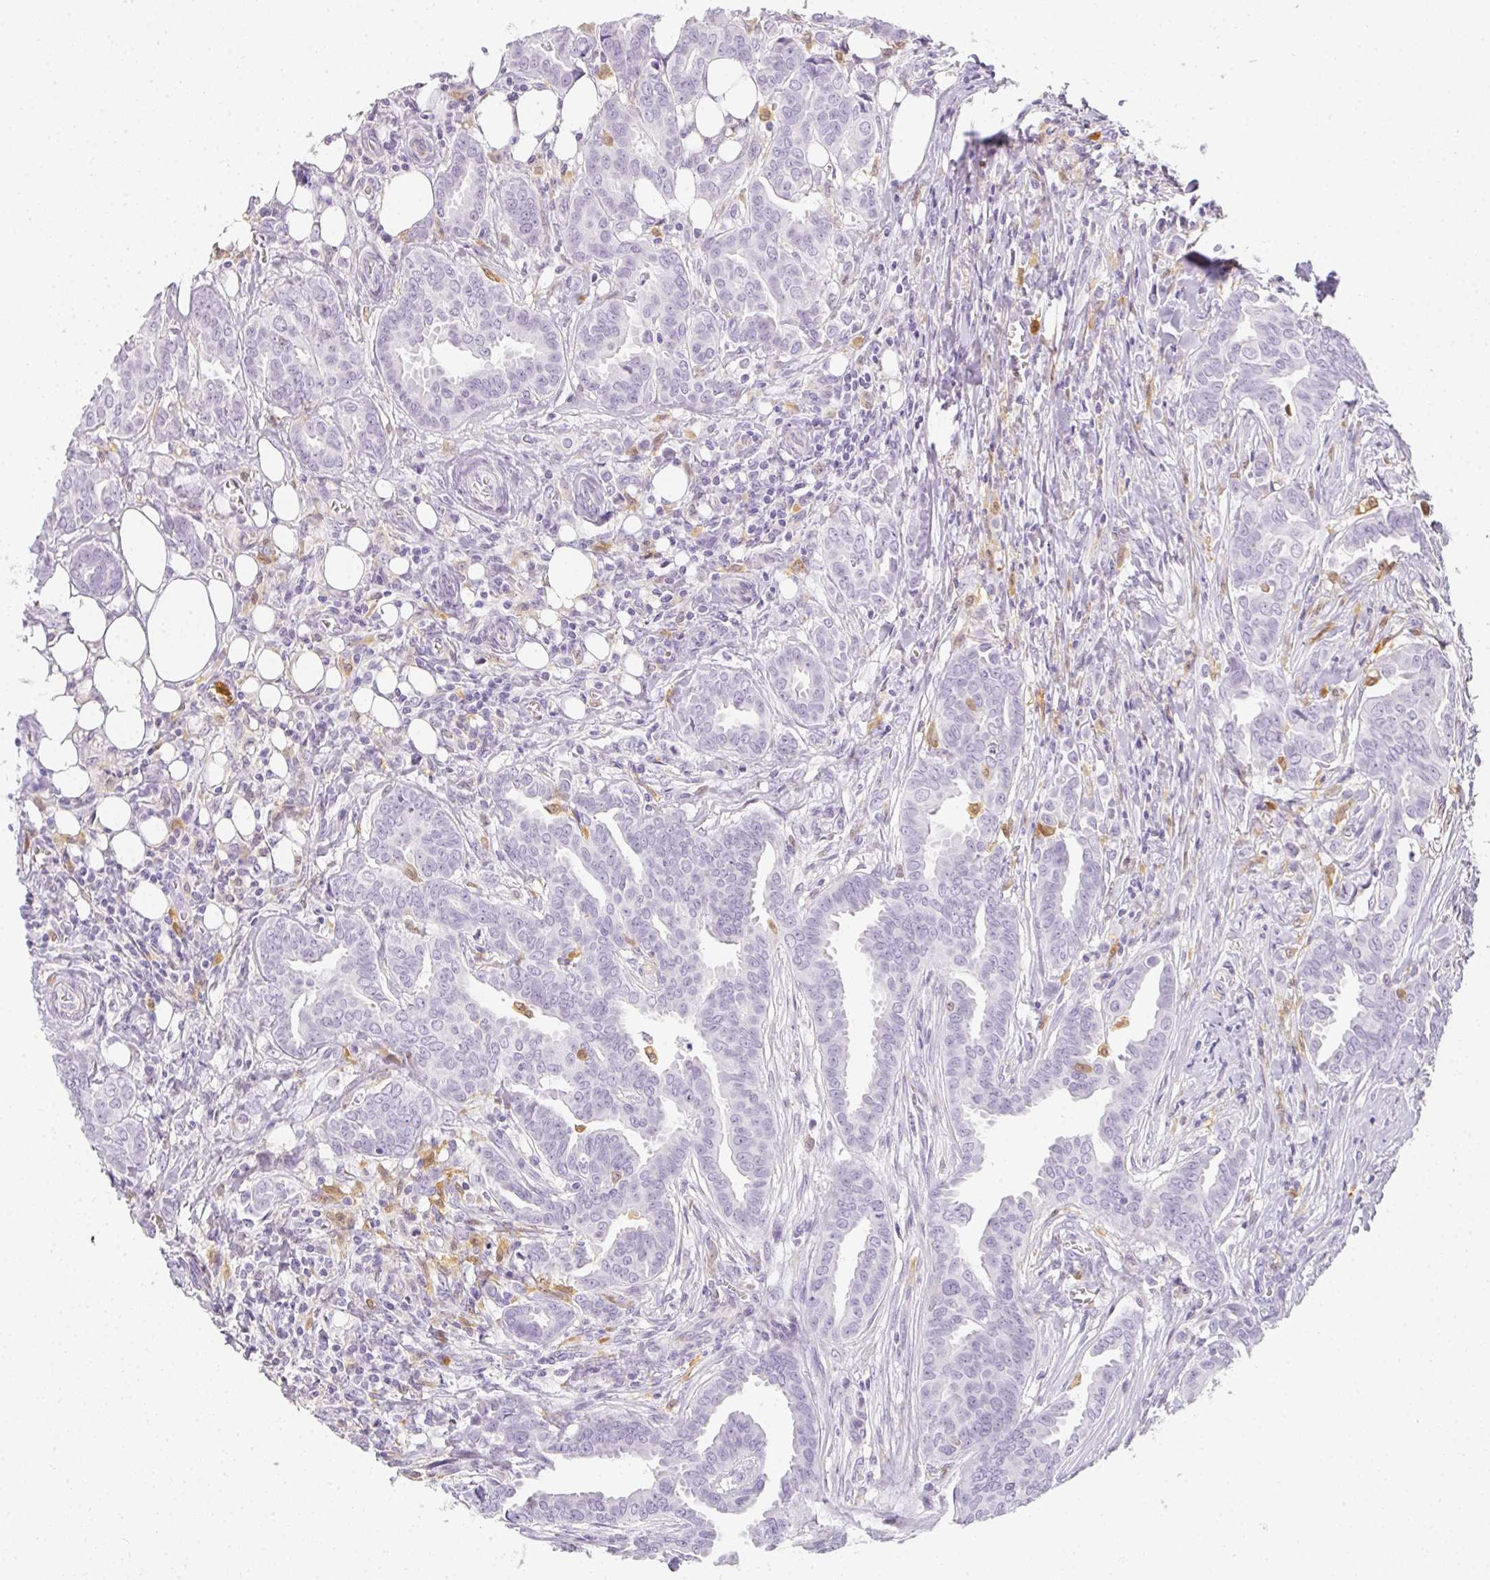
{"staining": {"intensity": "negative", "quantity": "none", "location": "none"}, "tissue": "breast cancer", "cell_type": "Tumor cells", "image_type": "cancer", "snomed": [{"axis": "morphology", "description": "Duct carcinoma"}, {"axis": "topography", "description": "Breast"}], "caption": "Immunohistochemistry photomicrograph of neoplastic tissue: human breast intraductal carcinoma stained with DAB demonstrates no significant protein staining in tumor cells.", "gene": "HK3", "patient": {"sex": "female", "age": 45}}